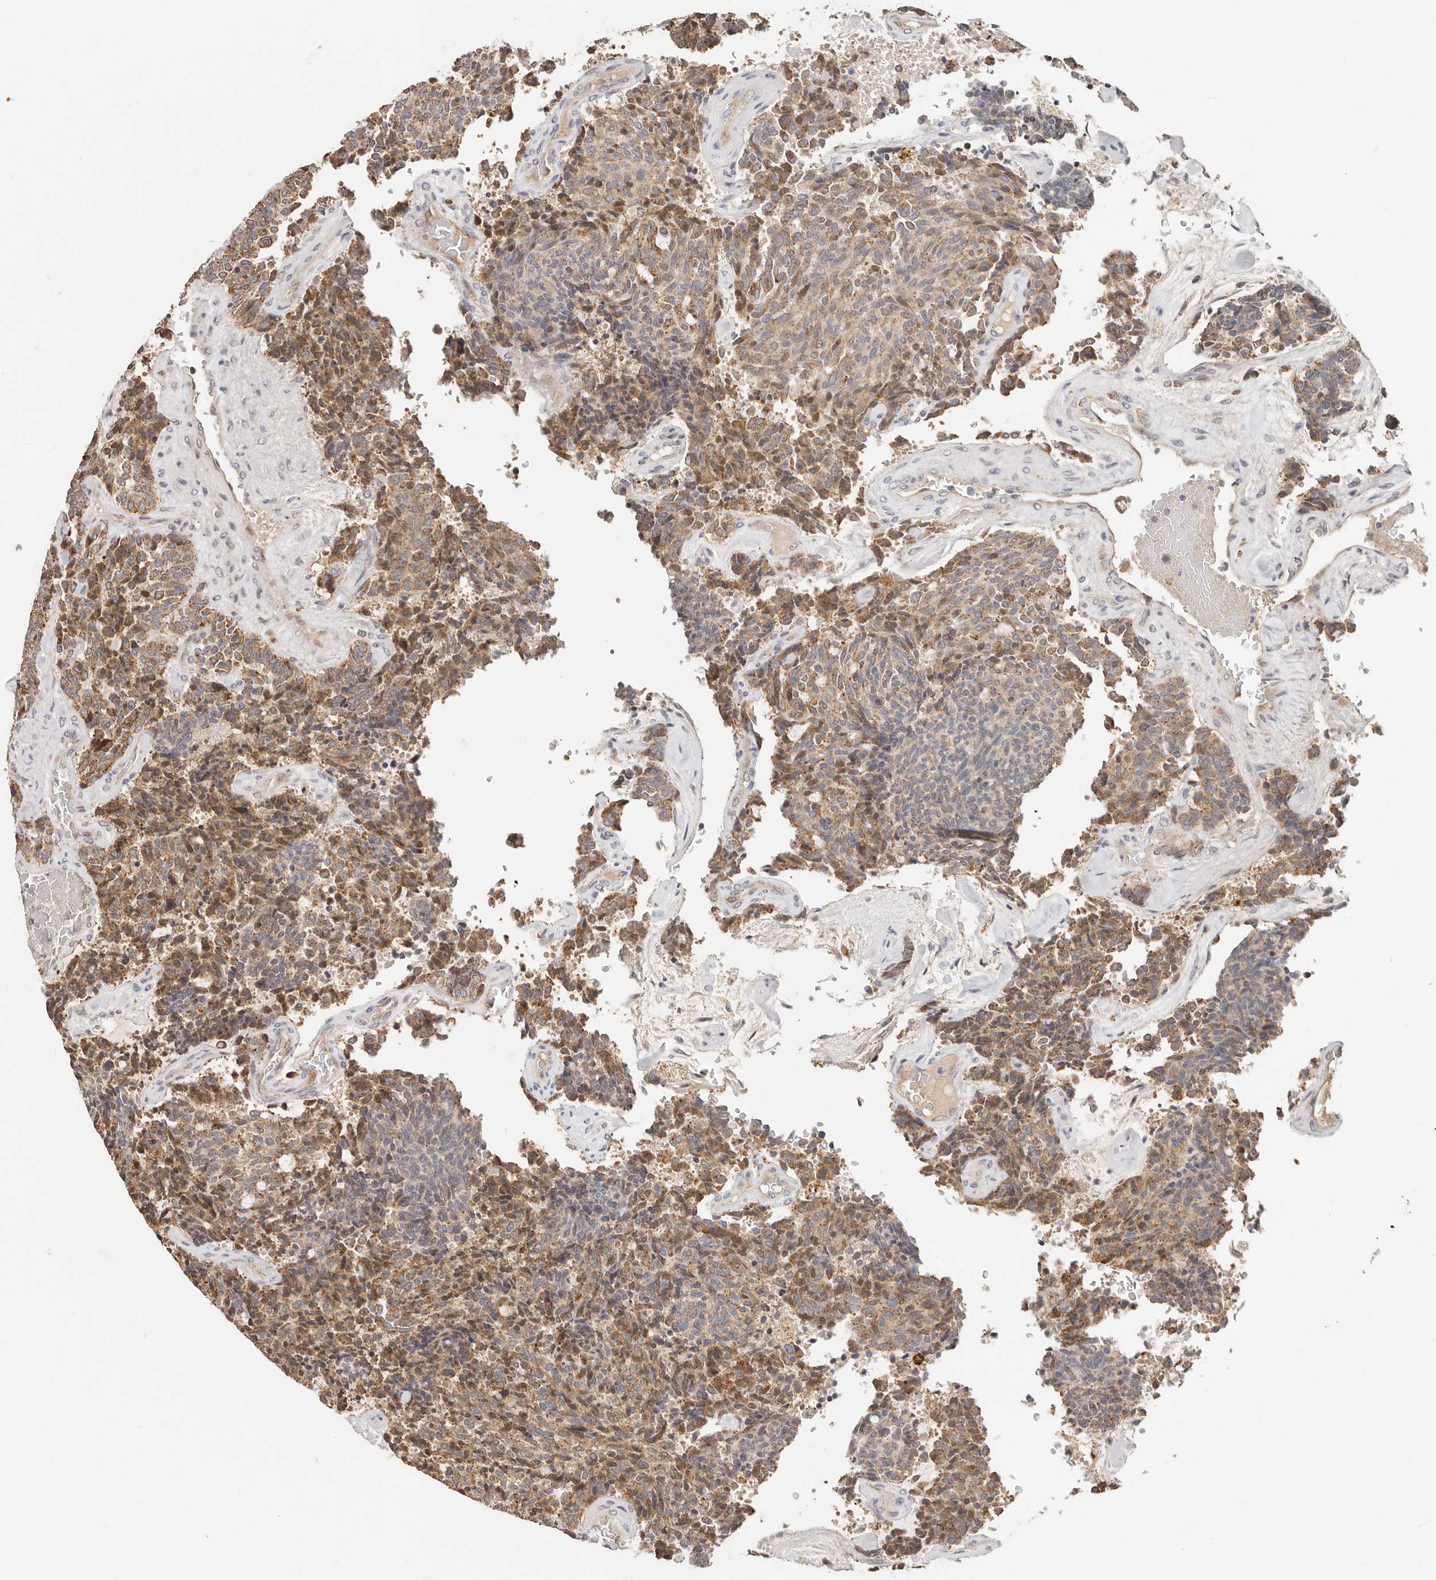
{"staining": {"intensity": "moderate", "quantity": ">75%", "location": "cytoplasmic/membranous"}, "tissue": "carcinoid", "cell_type": "Tumor cells", "image_type": "cancer", "snomed": [{"axis": "morphology", "description": "Carcinoid, malignant, NOS"}, {"axis": "topography", "description": "Pancreas"}], "caption": "A medium amount of moderate cytoplasmic/membranous staining is present in approximately >75% of tumor cells in carcinoid tissue. (DAB (3,3'-diaminobenzidine) = brown stain, brightfield microscopy at high magnification).", "gene": "ZRANB1", "patient": {"sex": "female", "age": 54}}